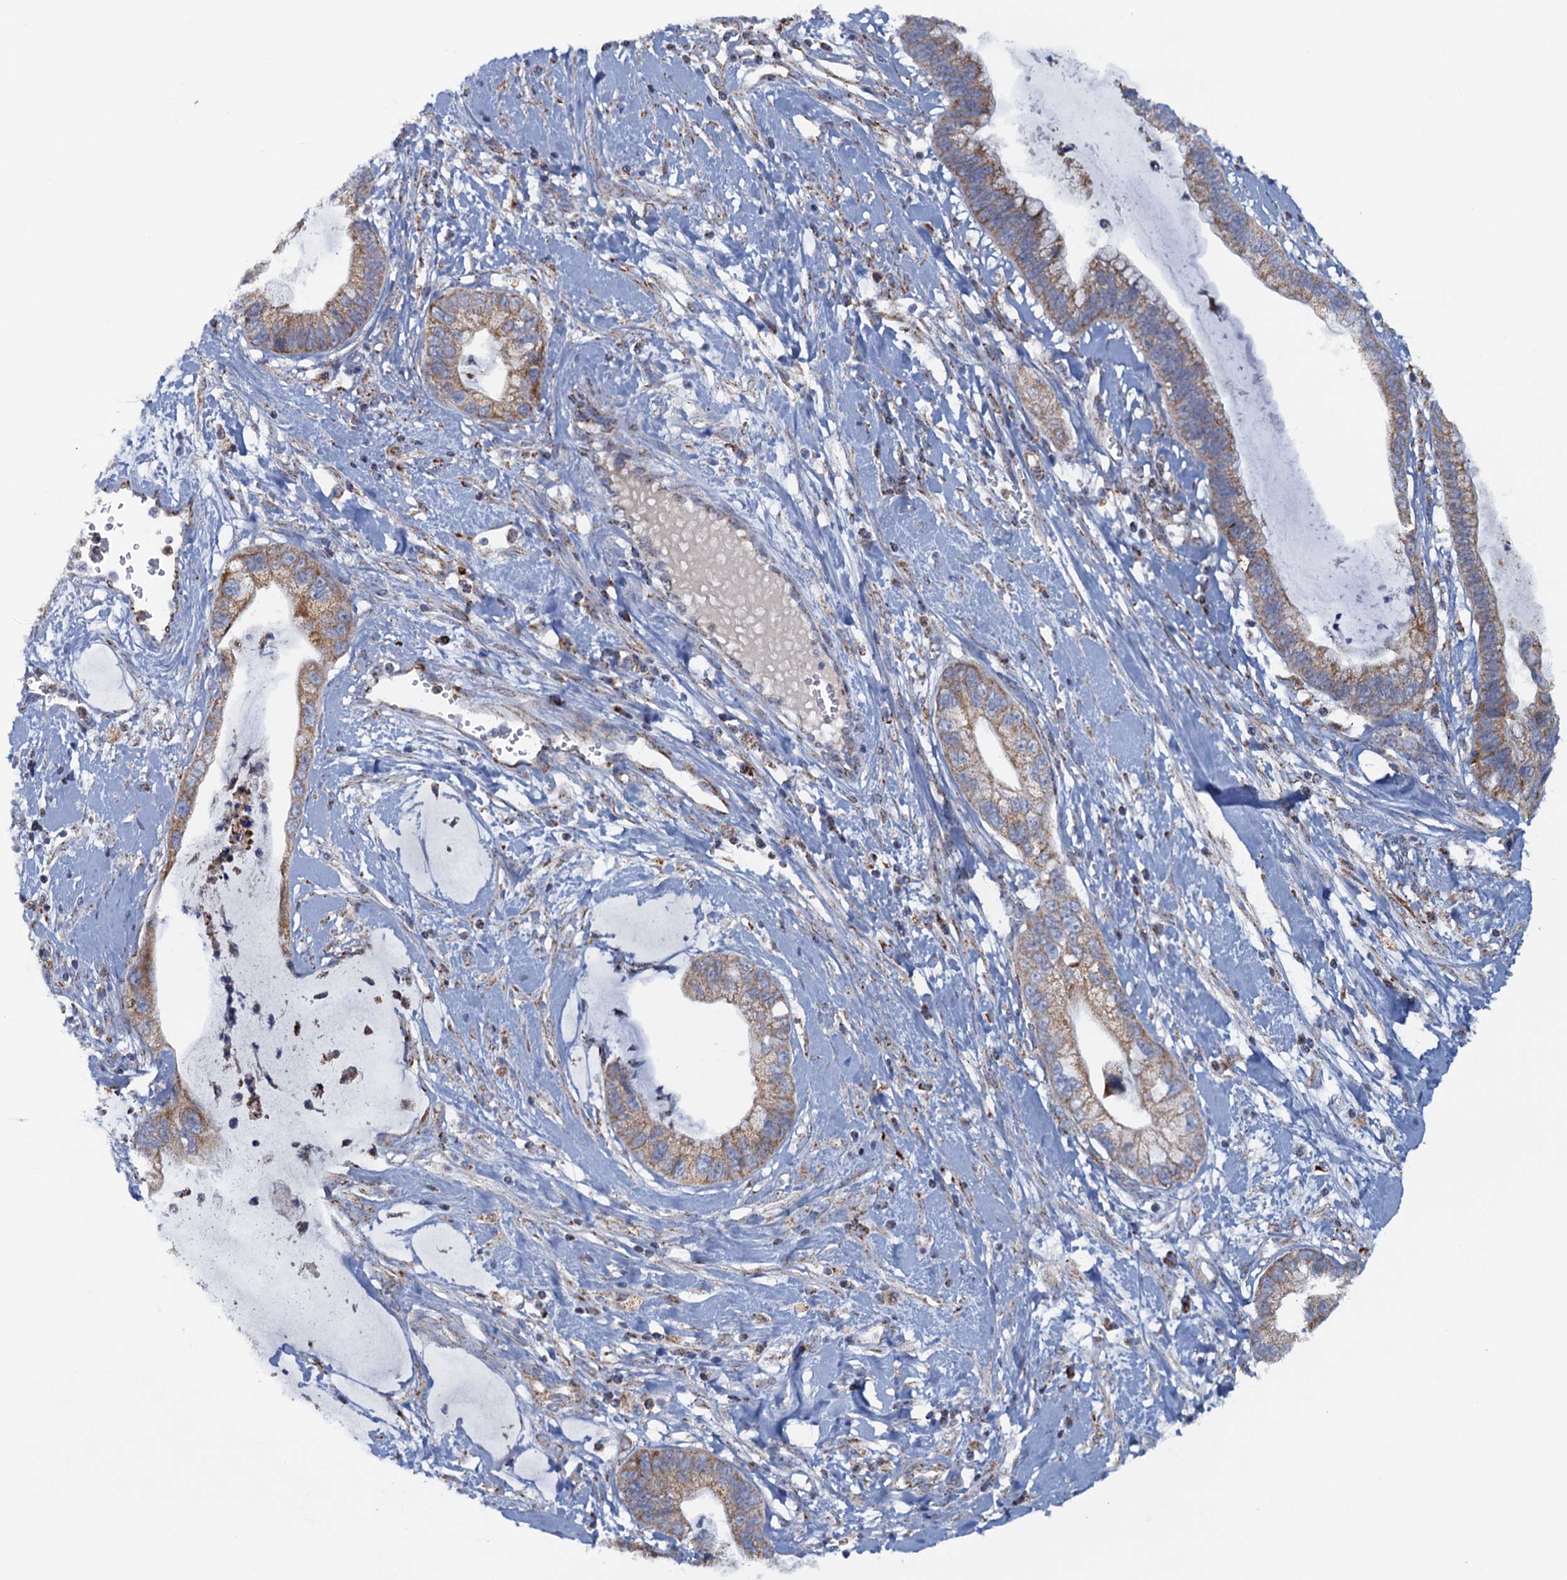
{"staining": {"intensity": "moderate", "quantity": ">75%", "location": "cytoplasmic/membranous"}, "tissue": "cervical cancer", "cell_type": "Tumor cells", "image_type": "cancer", "snomed": [{"axis": "morphology", "description": "Adenocarcinoma, NOS"}, {"axis": "topography", "description": "Cervix"}], "caption": "An image of adenocarcinoma (cervical) stained for a protein reveals moderate cytoplasmic/membranous brown staining in tumor cells.", "gene": "GTPBP3", "patient": {"sex": "female", "age": 44}}